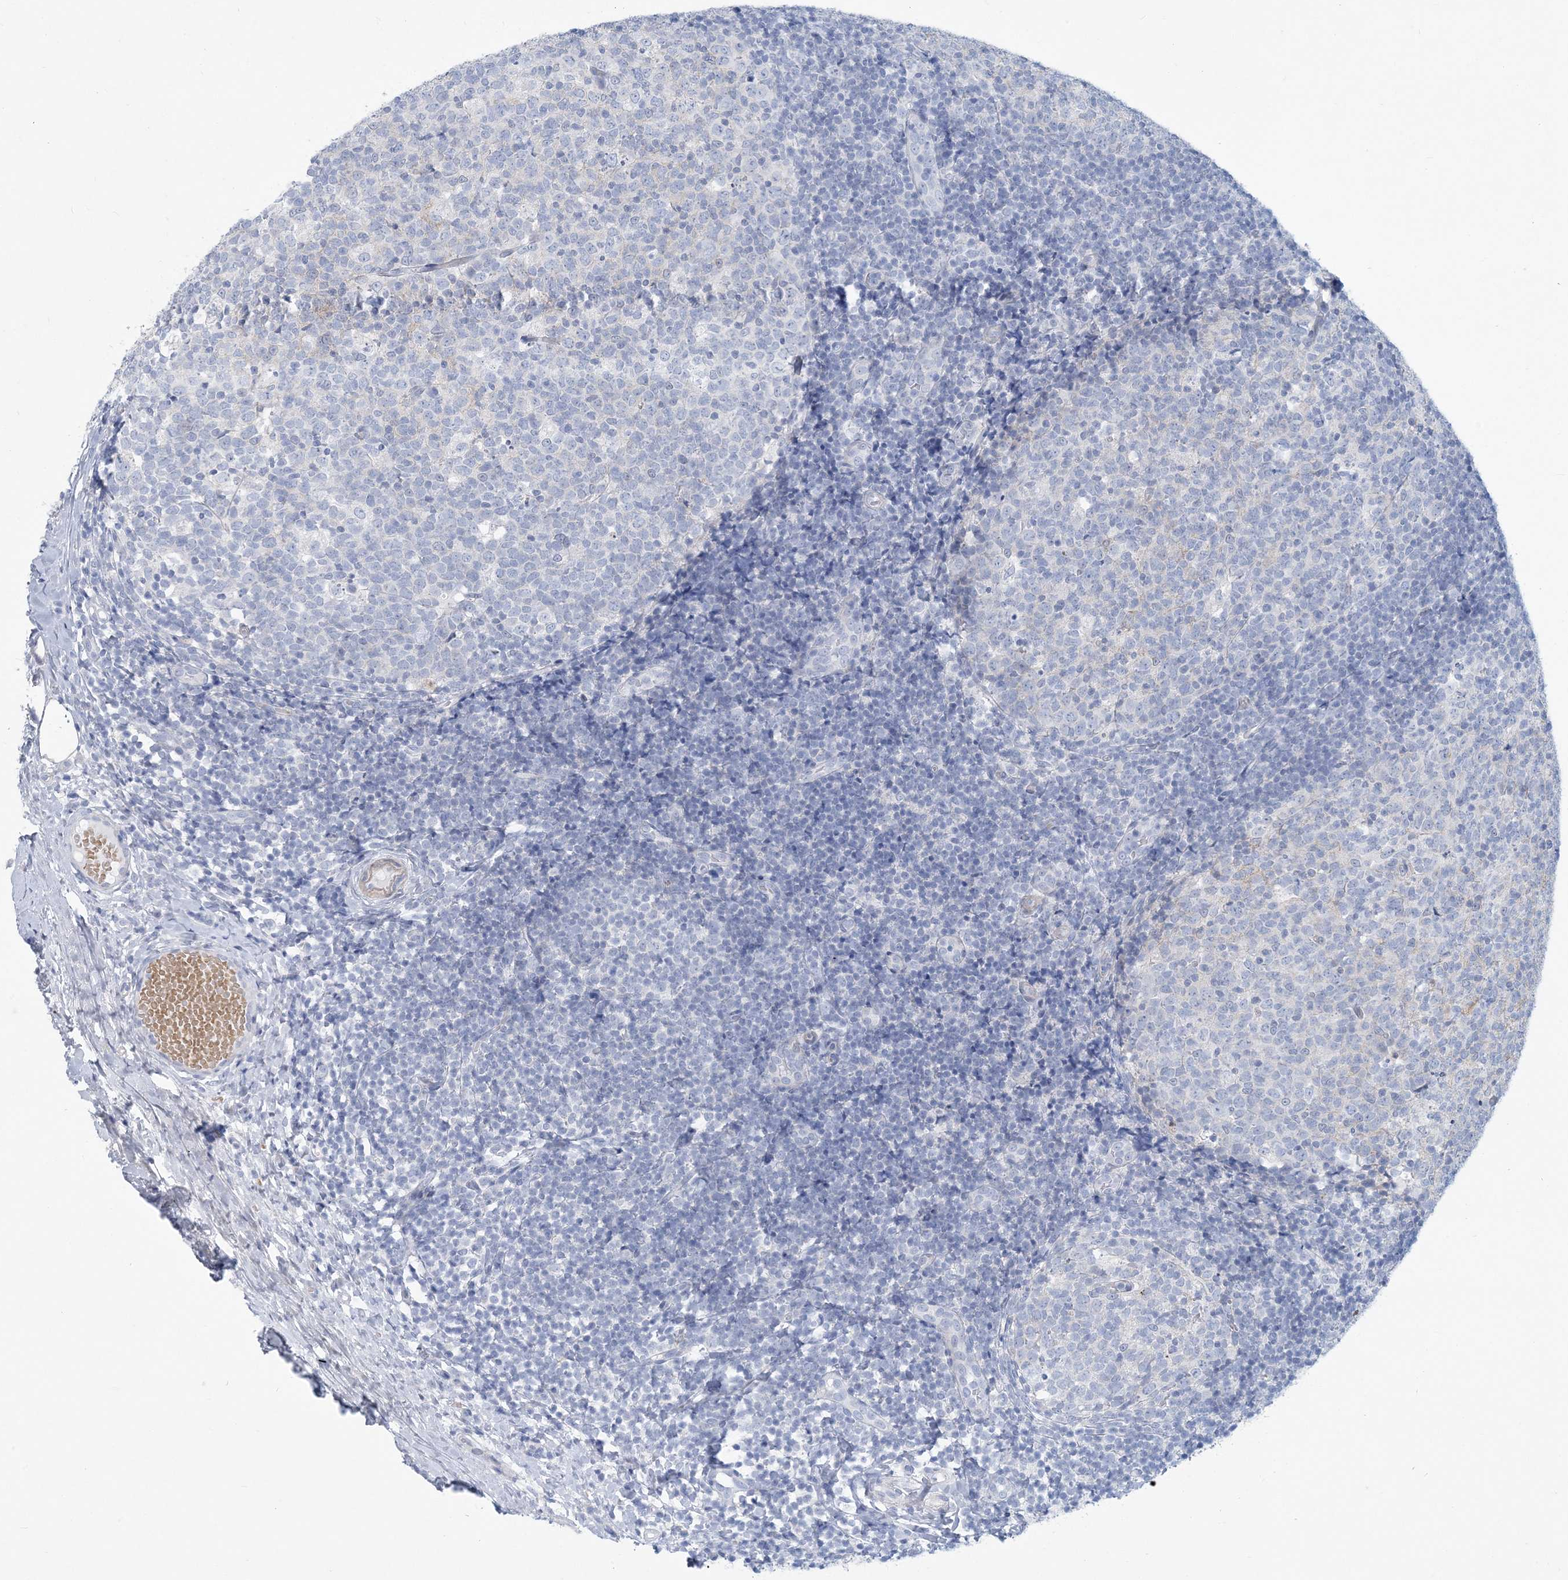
{"staining": {"intensity": "negative", "quantity": "none", "location": "none"}, "tissue": "tonsil", "cell_type": "Germinal center cells", "image_type": "normal", "snomed": [{"axis": "morphology", "description": "Normal tissue, NOS"}, {"axis": "topography", "description": "Tonsil"}], "caption": "The image displays no staining of germinal center cells in benign tonsil. (DAB IHC, high magnification).", "gene": "MOXD1", "patient": {"sex": "female", "age": 19}}